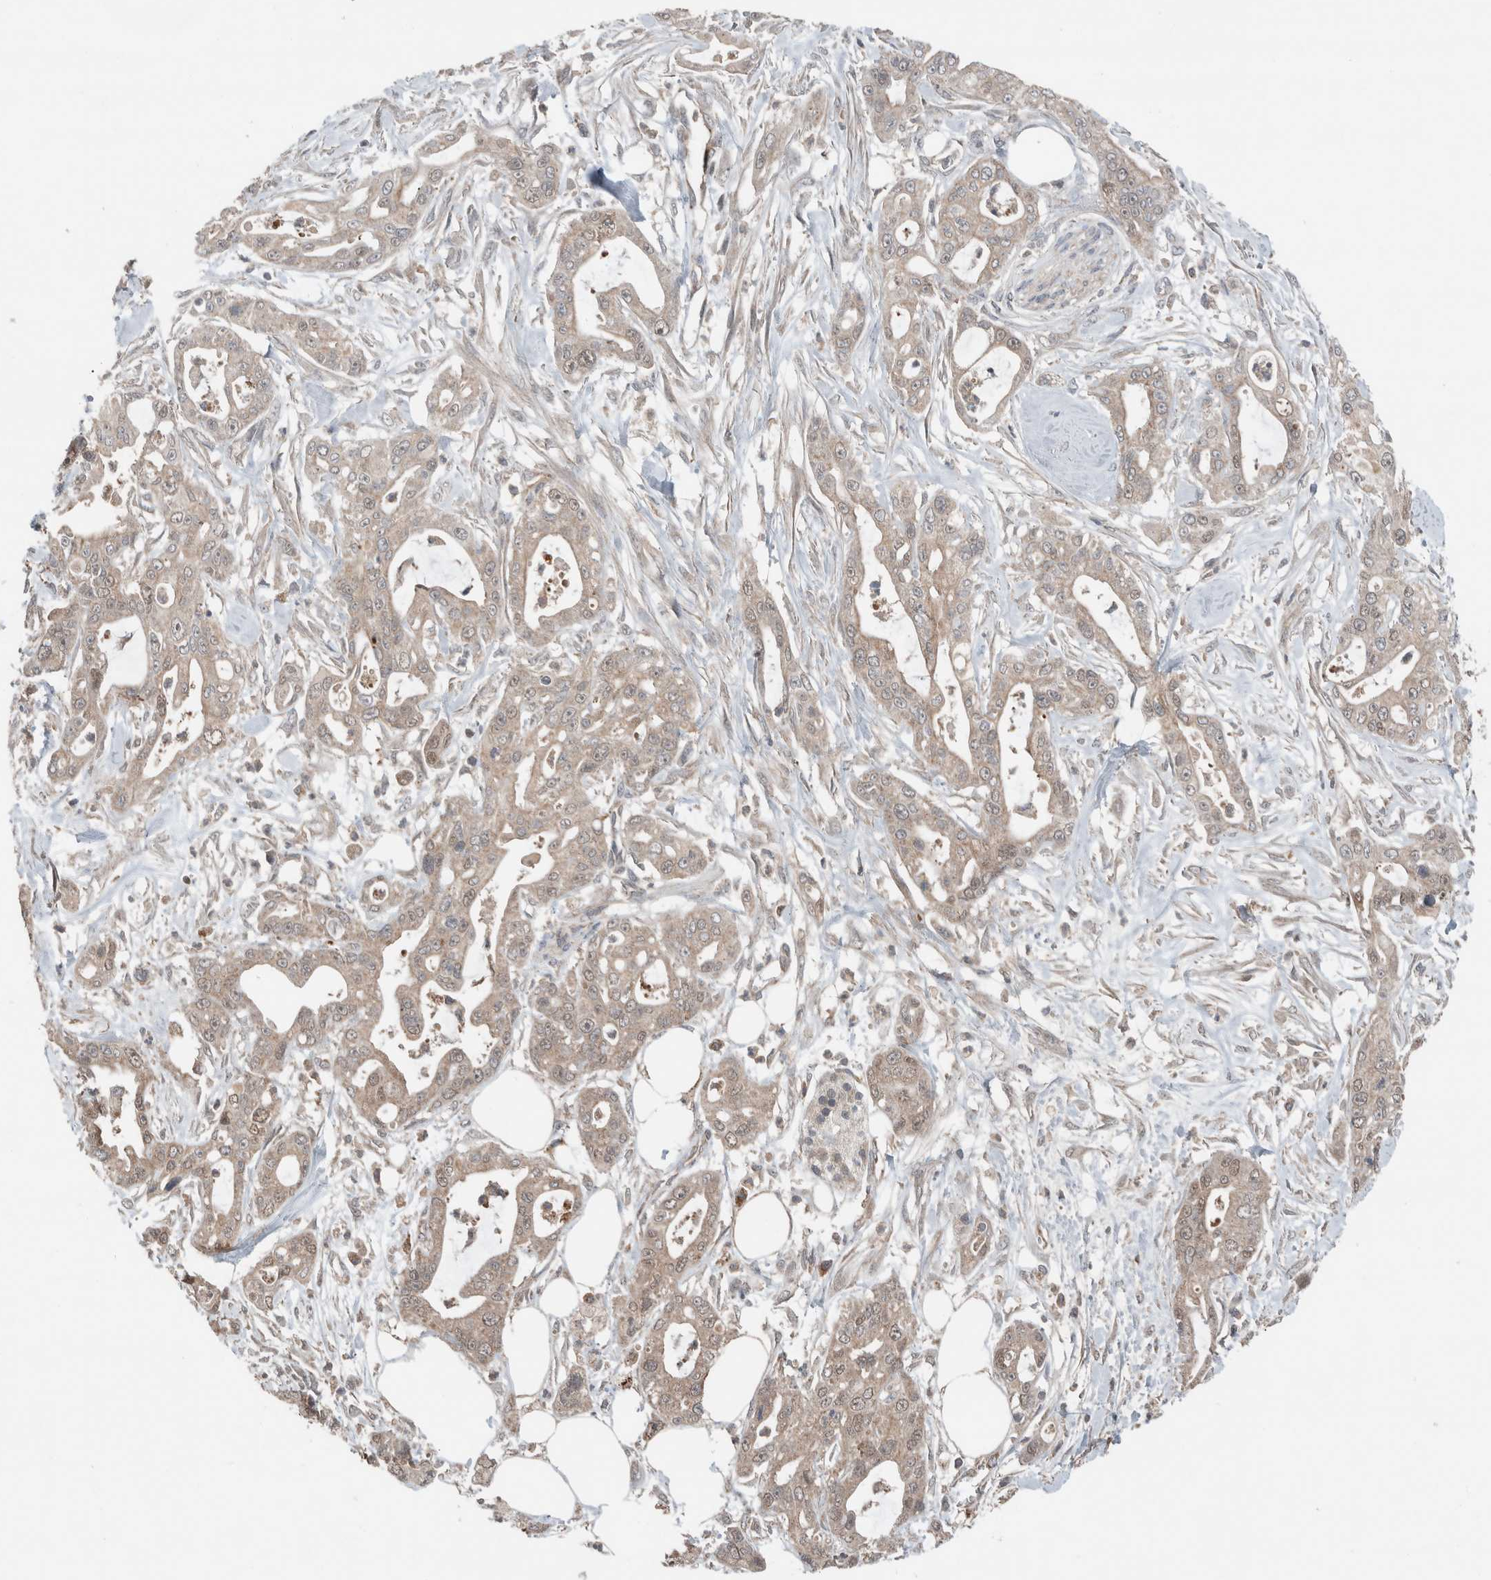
{"staining": {"intensity": "weak", "quantity": ">75%", "location": "cytoplasmic/membranous"}, "tissue": "pancreatic cancer", "cell_type": "Tumor cells", "image_type": "cancer", "snomed": [{"axis": "morphology", "description": "Adenocarcinoma, NOS"}, {"axis": "topography", "description": "Pancreas"}], "caption": "Immunohistochemistry photomicrograph of pancreatic cancer (adenocarcinoma) stained for a protein (brown), which exhibits low levels of weak cytoplasmic/membranous staining in approximately >75% of tumor cells.", "gene": "KLK14", "patient": {"sex": "male", "age": 68}}